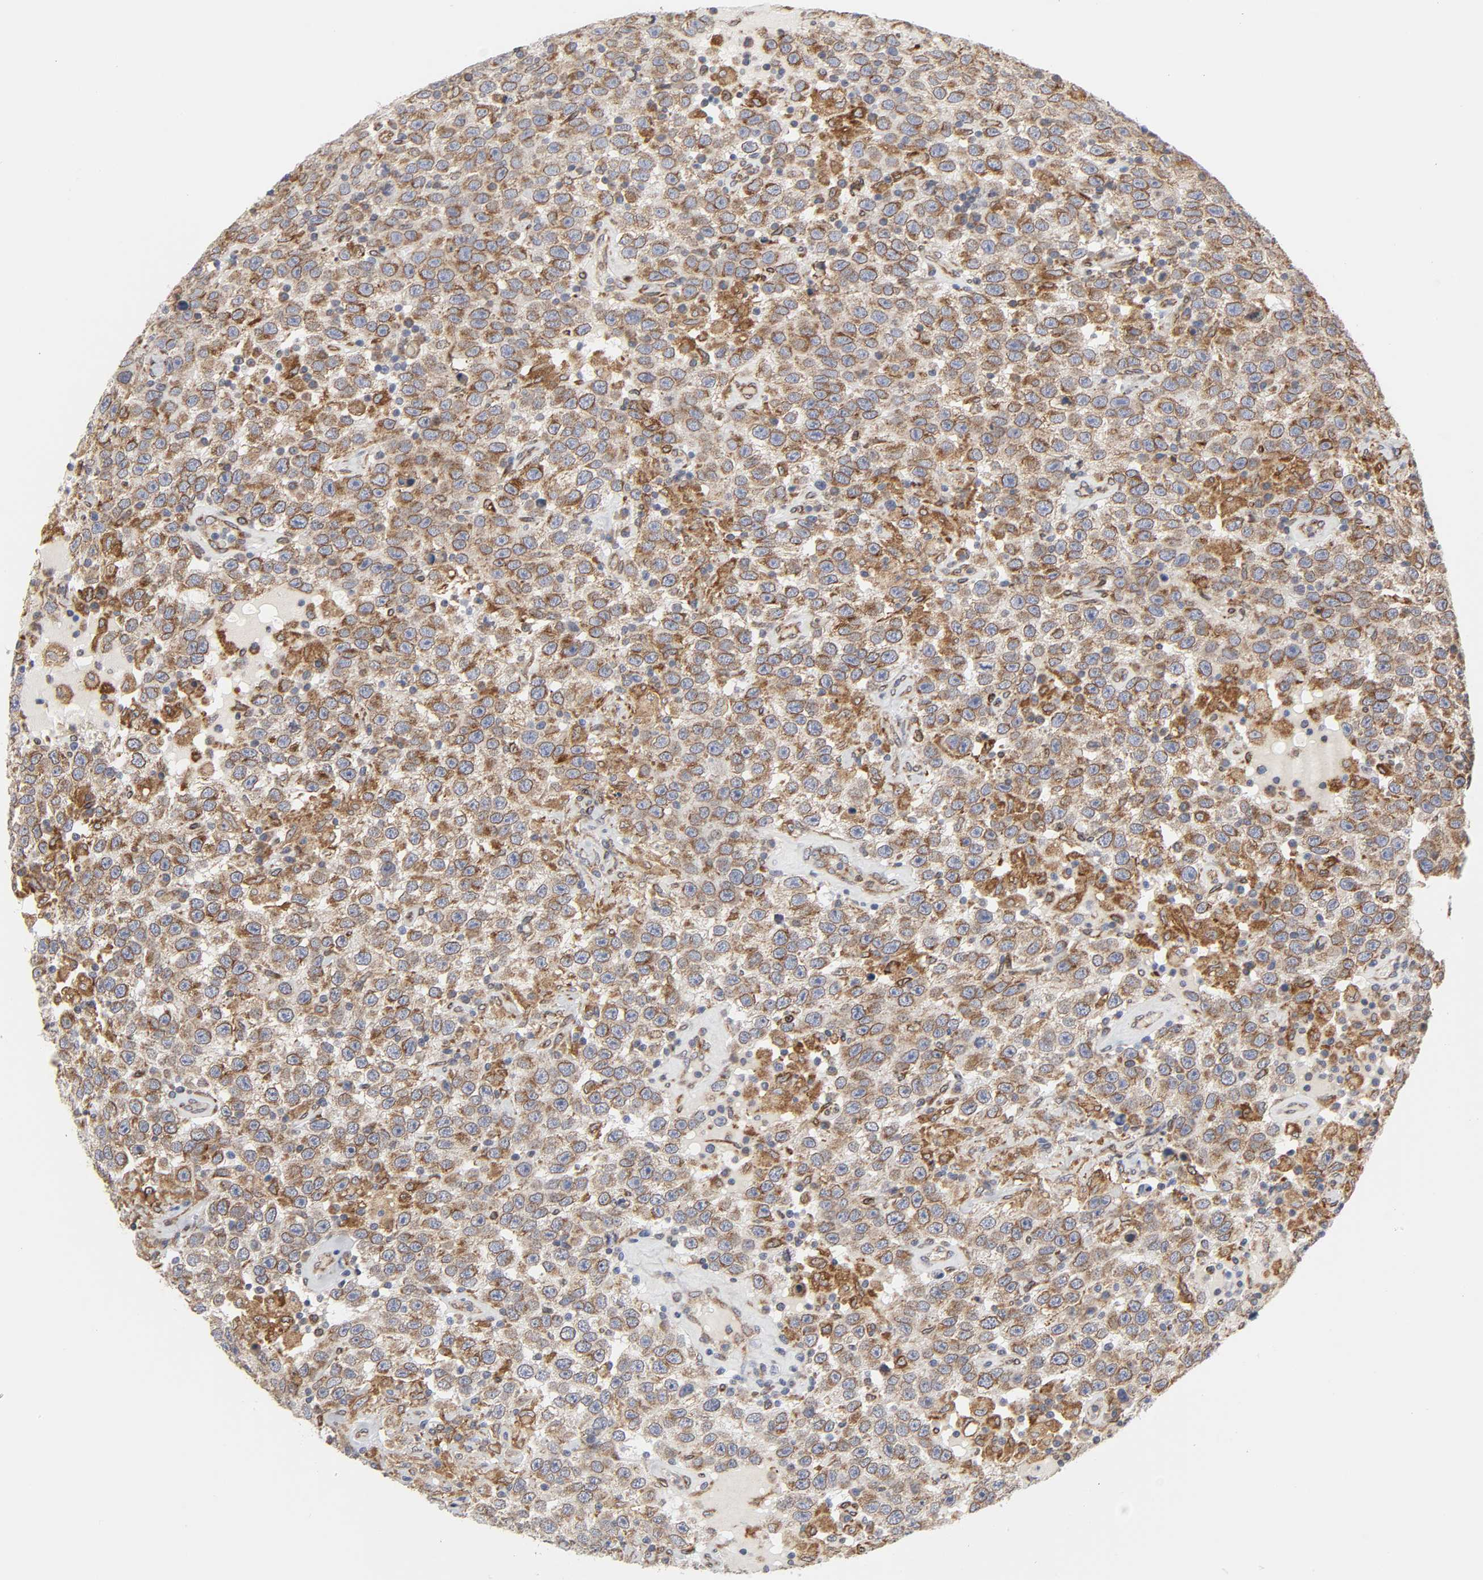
{"staining": {"intensity": "moderate", "quantity": ">75%", "location": "cytoplasmic/membranous"}, "tissue": "testis cancer", "cell_type": "Tumor cells", "image_type": "cancer", "snomed": [{"axis": "morphology", "description": "Seminoma, NOS"}, {"axis": "topography", "description": "Testis"}], "caption": "This is an image of IHC staining of seminoma (testis), which shows moderate expression in the cytoplasmic/membranous of tumor cells.", "gene": "POR", "patient": {"sex": "male", "age": 41}}